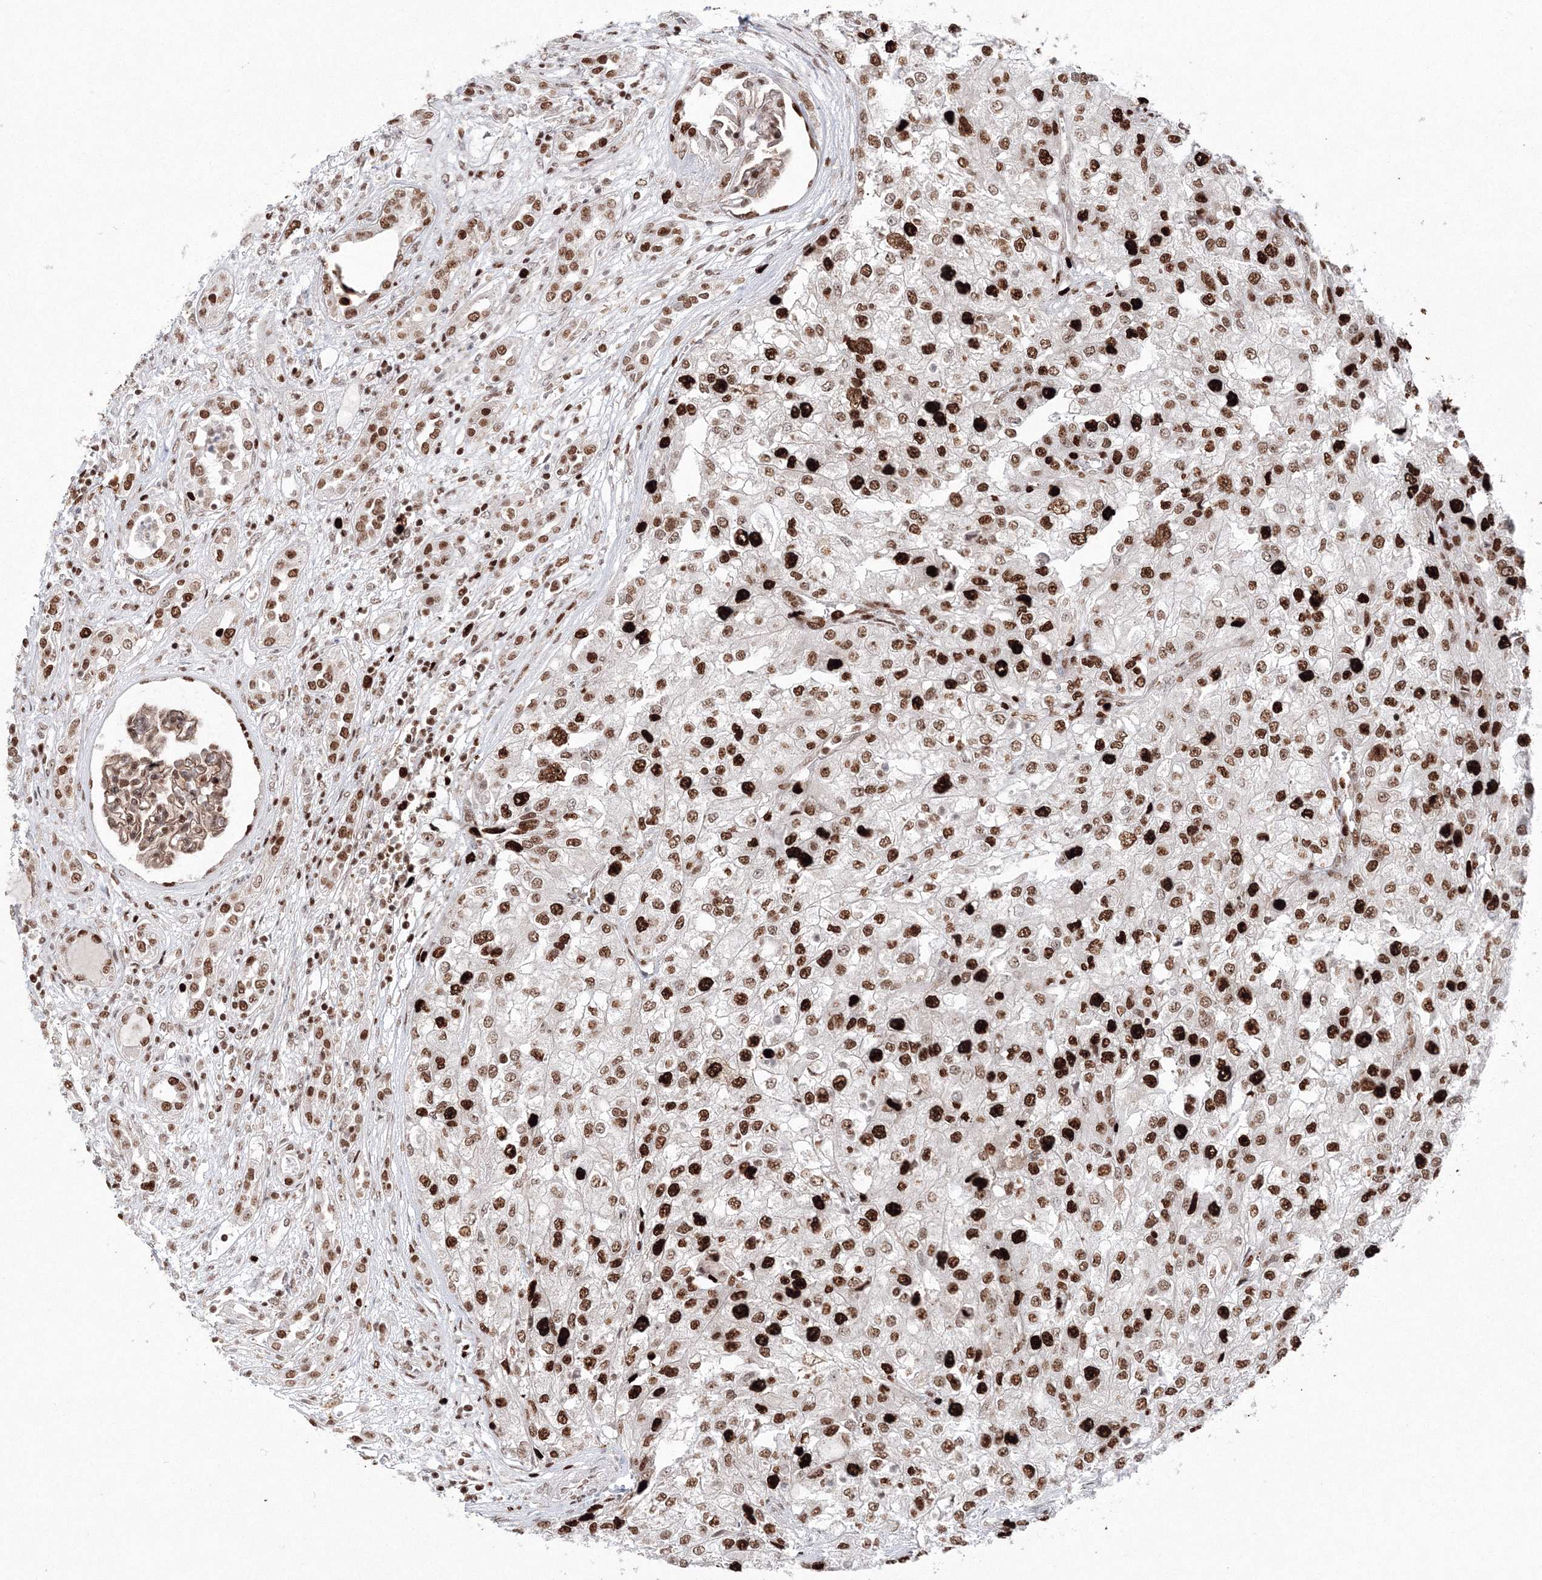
{"staining": {"intensity": "strong", "quantity": ">75%", "location": "nuclear"}, "tissue": "renal cancer", "cell_type": "Tumor cells", "image_type": "cancer", "snomed": [{"axis": "morphology", "description": "Adenocarcinoma, NOS"}, {"axis": "topography", "description": "Kidney"}], "caption": "This photomicrograph shows renal cancer (adenocarcinoma) stained with immunohistochemistry (IHC) to label a protein in brown. The nuclear of tumor cells show strong positivity for the protein. Nuclei are counter-stained blue.", "gene": "LIG1", "patient": {"sex": "female", "age": 54}}